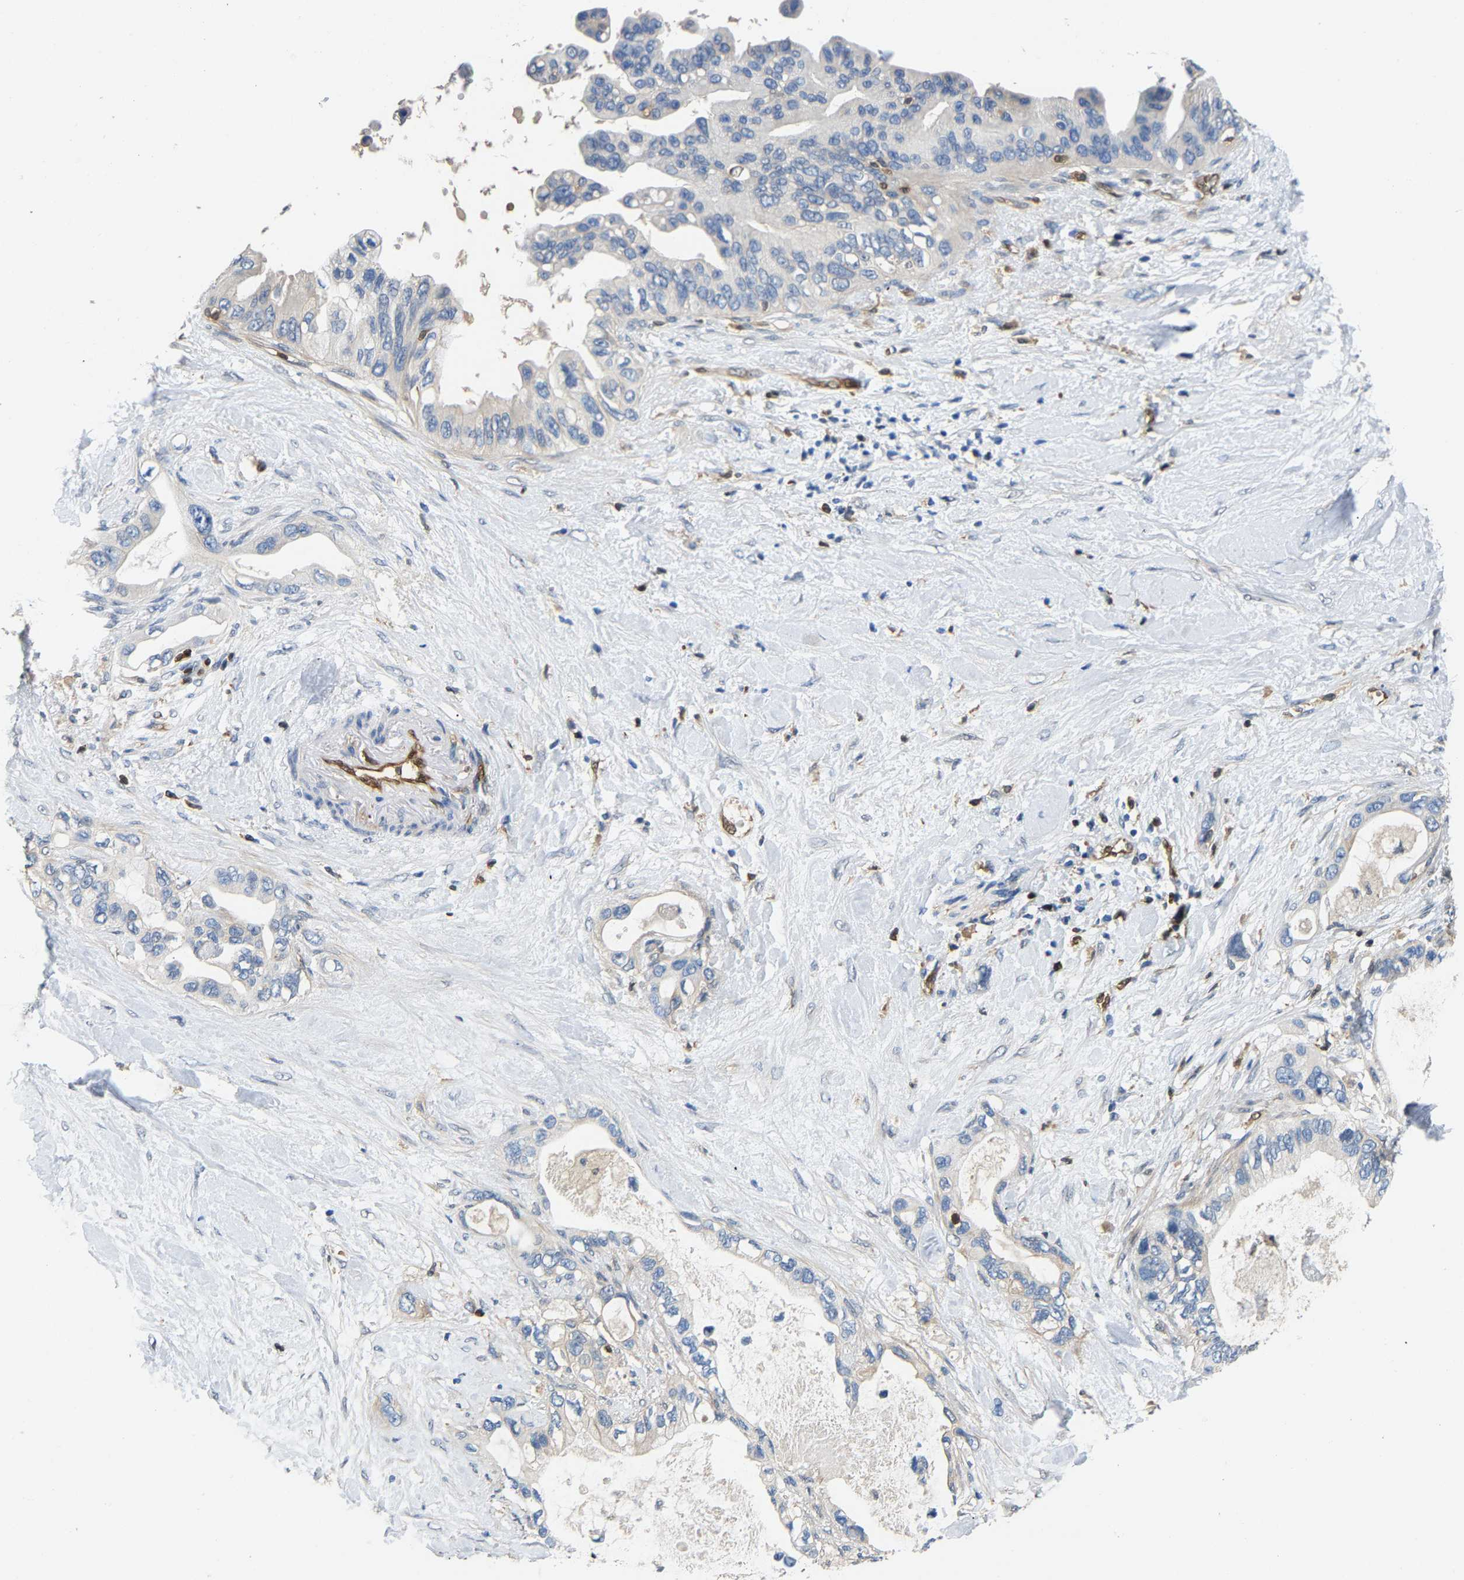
{"staining": {"intensity": "negative", "quantity": "none", "location": "none"}, "tissue": "pancreatic cancer", "cell_type": "Tumor cells", "image_type": "cancer", "snomed": [{"axis": "morphology", "description": "Adenocarcinoma, NOS"}, {"axis": "topography", "description": "Pancreas"}], "caption": "This is an immunohistochemistry (IHC) histopathology image of human pancreatic adenocarcinoma. There is no expression in tumor cells.", "gene": "GIMAP7", "patient": {"sex": "female", "age": 56}}